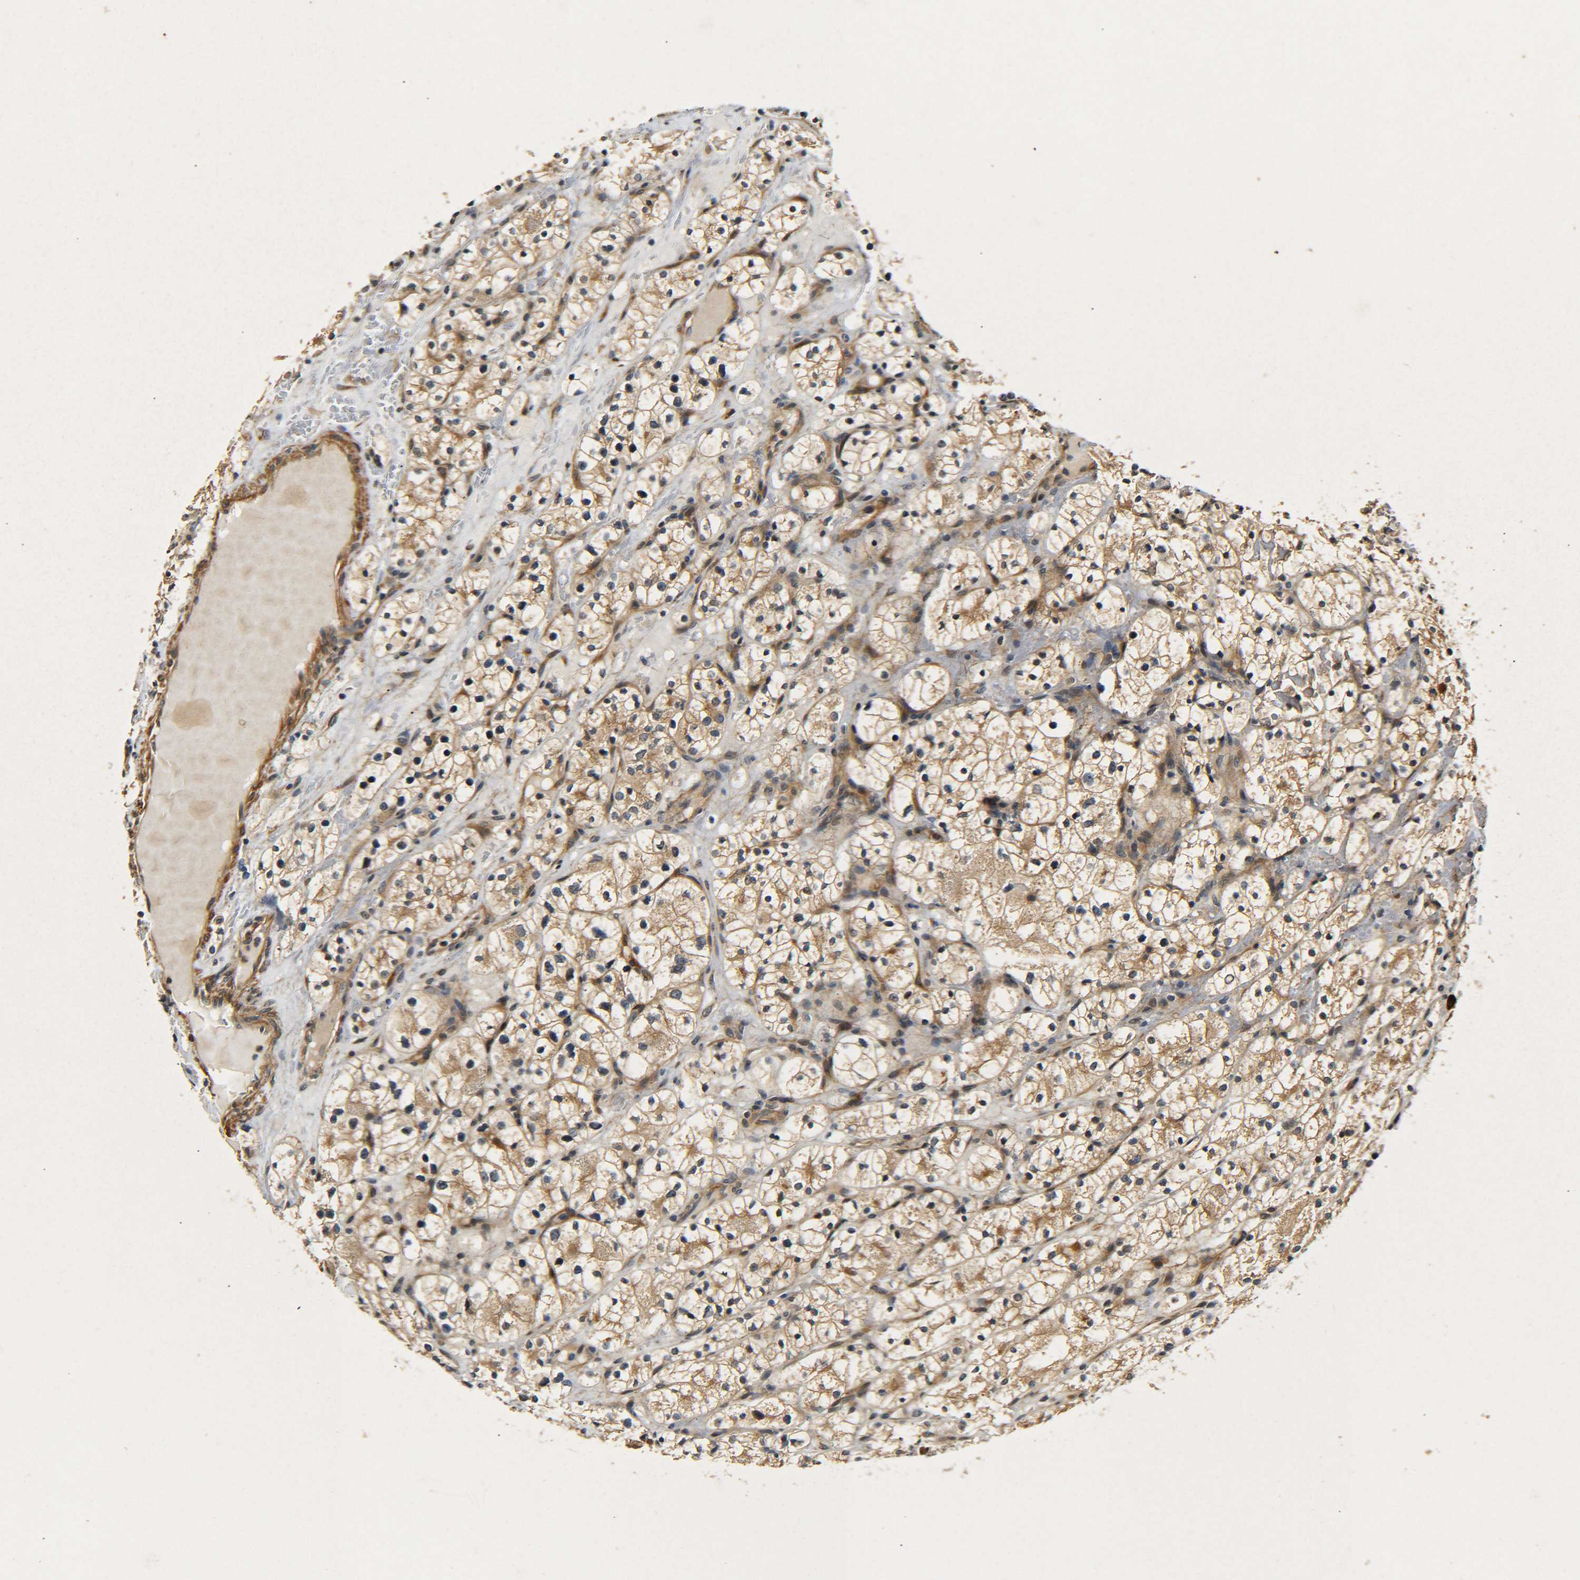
{"staining": {"intensity": "moderate", "quantity": ">75%", "location": "cytoplasmic/membranous"}, "tissue": "renal cancer", "cell_type": "Tumor cells", "image_type": "cancer", "snomed": [{"axis": "morphology", "description": "Adenocarcinoma, NOS"}, {"axis": "topography", "description": "Kidney"}], "caption": "Tumor cells demonstrate moderate cytoplasmic/membranous expression in about >75% of cells in renal adenocarcinoma. The protein of interest is stained brown, and the nuclei are stained in blue (DAB (3,3'-diaminobenzidine) IHC with brightfield microscopy, high magnification).", "gene": "MEIS1", "patient": {"sex": "female", "age": 60}}